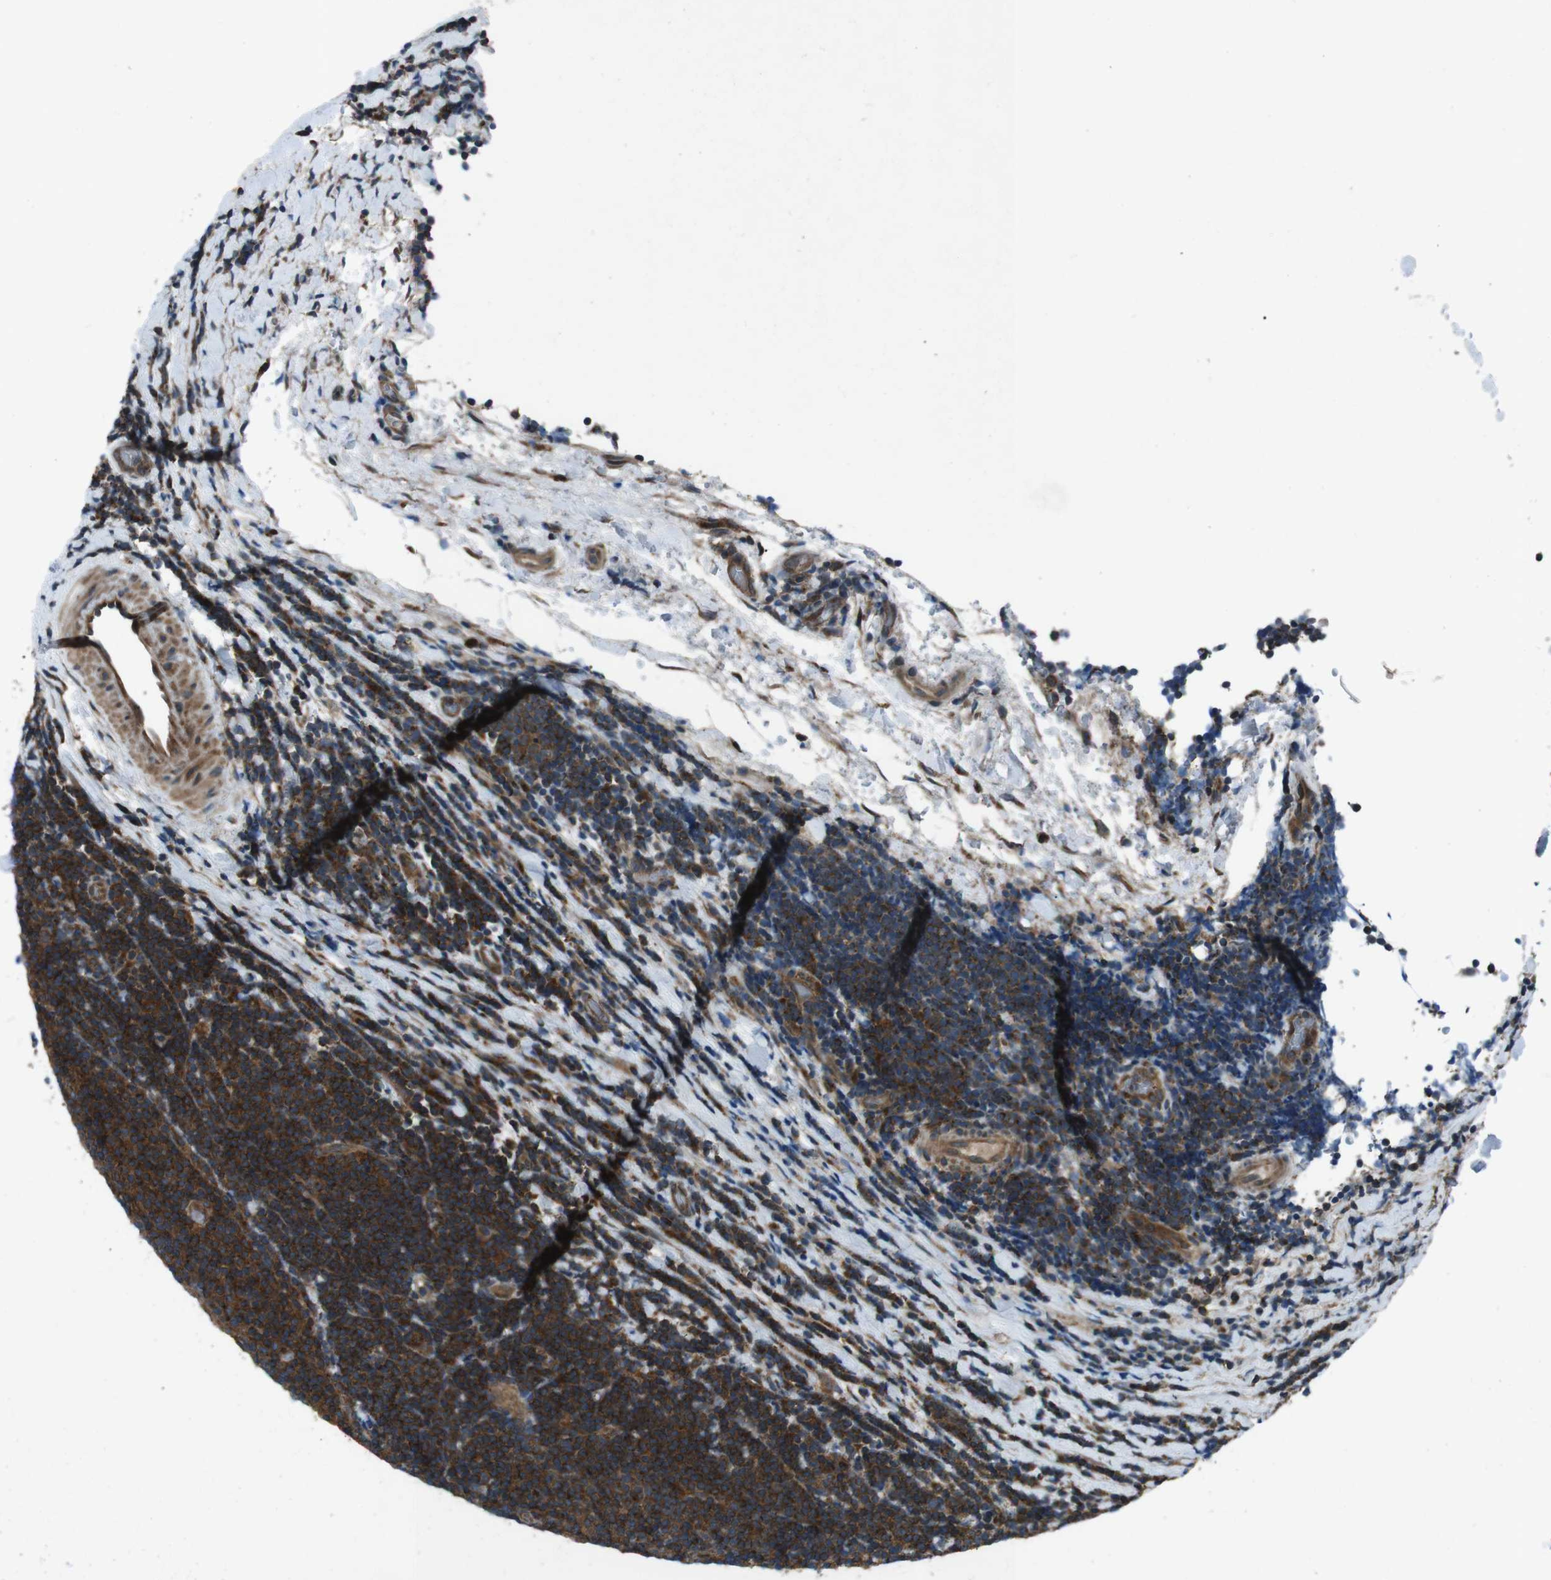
{"staining": {"intensity": "strong", "quantity": ">75%", "location": "cytoplasmic/membranous"}, "tissue": "lymphoma", "cell_type": "Tumor cells", "image_type": "cancer", "snomed": [{"axis": "morphology", "description": "Malignant lymphoma, non-Hodgkin's type, Low grade"}, {"axis": "topography", "description": "Lymph node"}], "caption": "Immunohistochemical staining of lymphoma displays high levels of strong cytoplasmic/membranous positivity in about >75% of tumor cells.", "gene": "SLC27A4", "patient": {"sex": "male", "age": 83}}